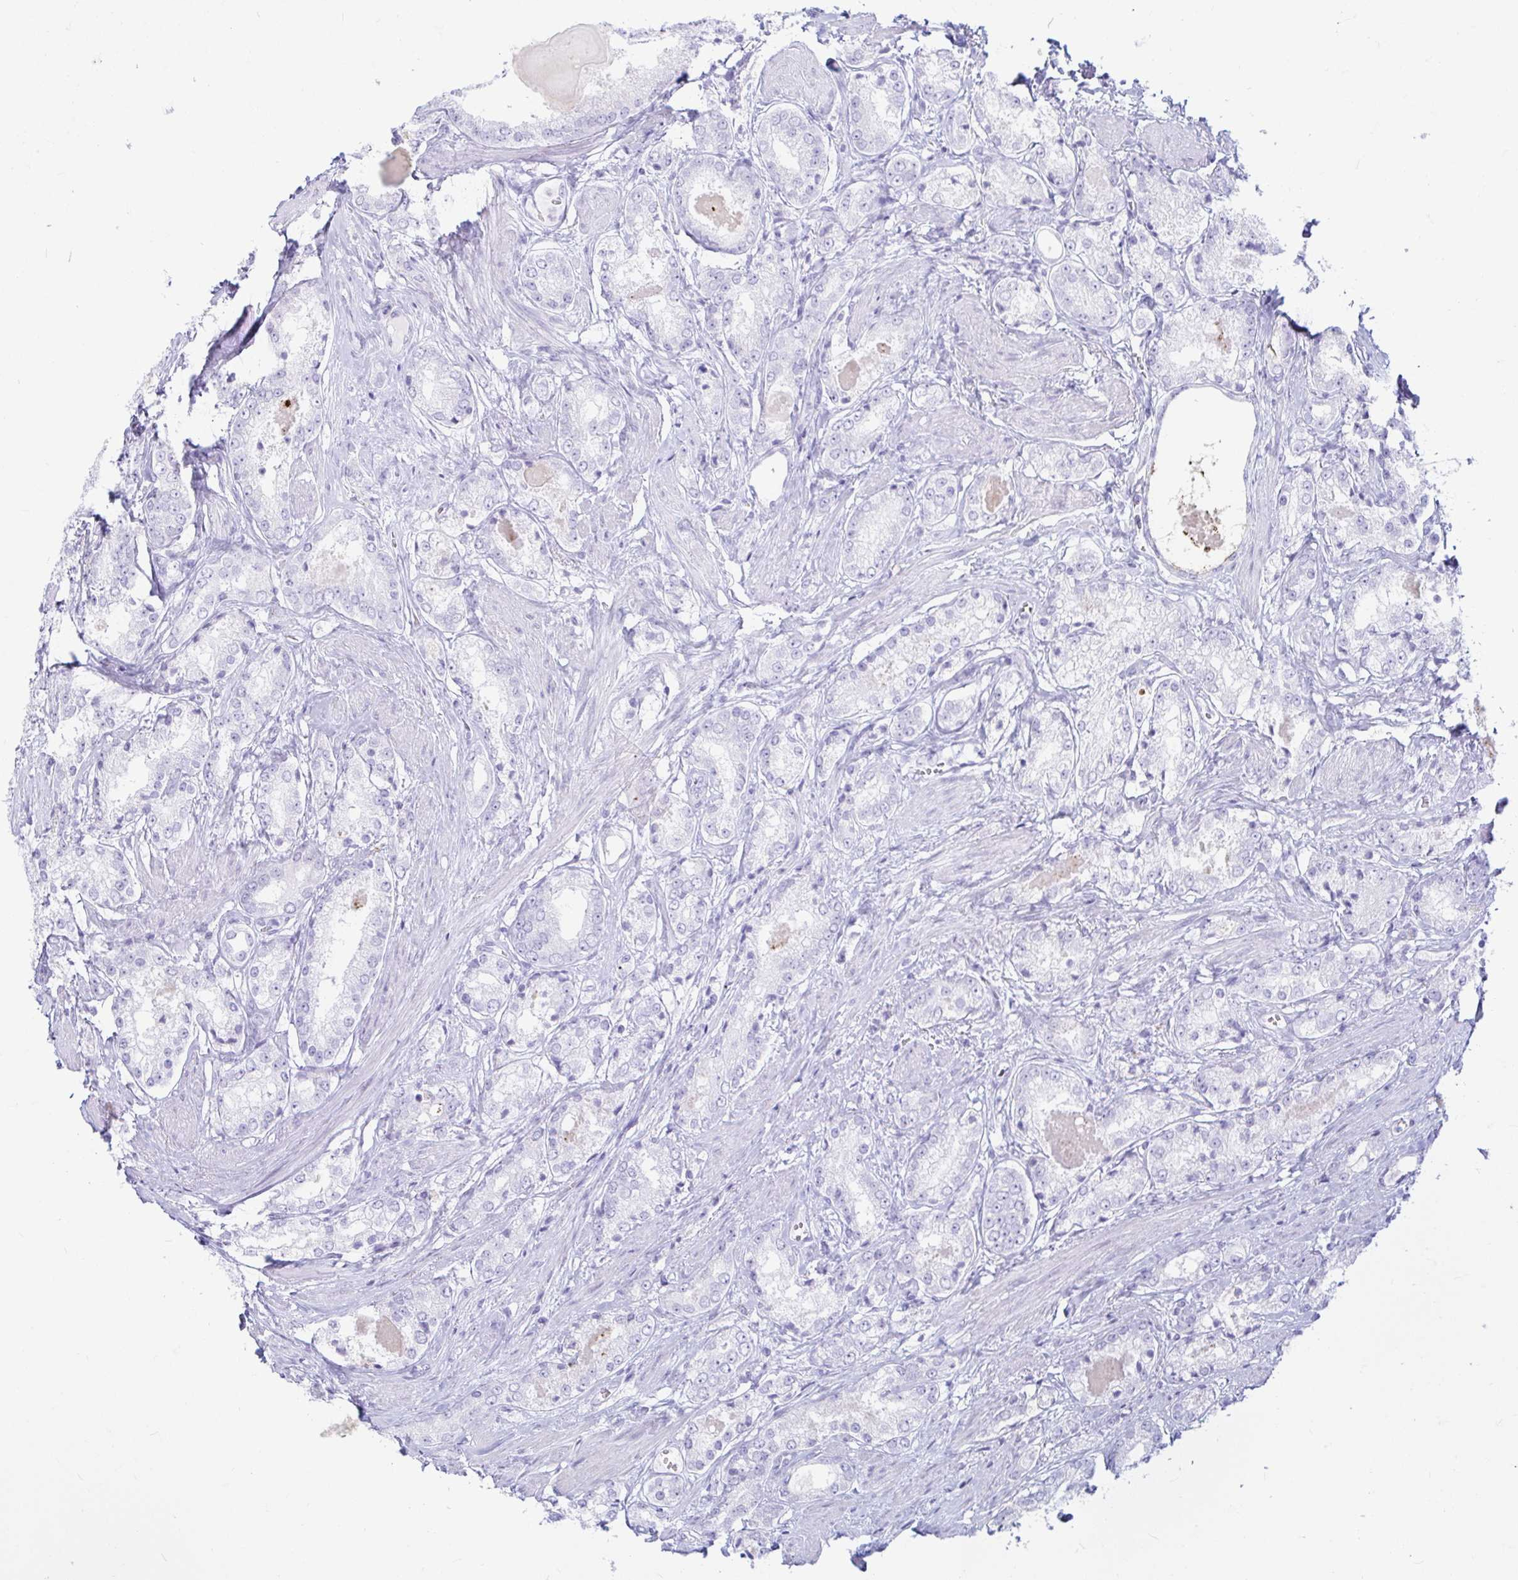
{"staining": {"intensity": "negative", "quantity": "none", "location": "none"}, "tissue": "prostate cancer", "cell_type": "Tumor cells", "image_type": "cancer", "snomed": [{"axis": "morphology", "description": "Adenocarcinoma, NOS"}, {"axis": "morphology", "description": "Adenocarcinoma, Low grade"}, {"axis": "topography", "description": "Prostate"}], "caption": "A high-resolution micrograph shows immunohistochemistry staining of prostate cancer (adenocarcinoma), which exhibits no significant positivity in tumor cells.", "gene": "ERICH6", "patient": {"sex": "male", "age": 68}}